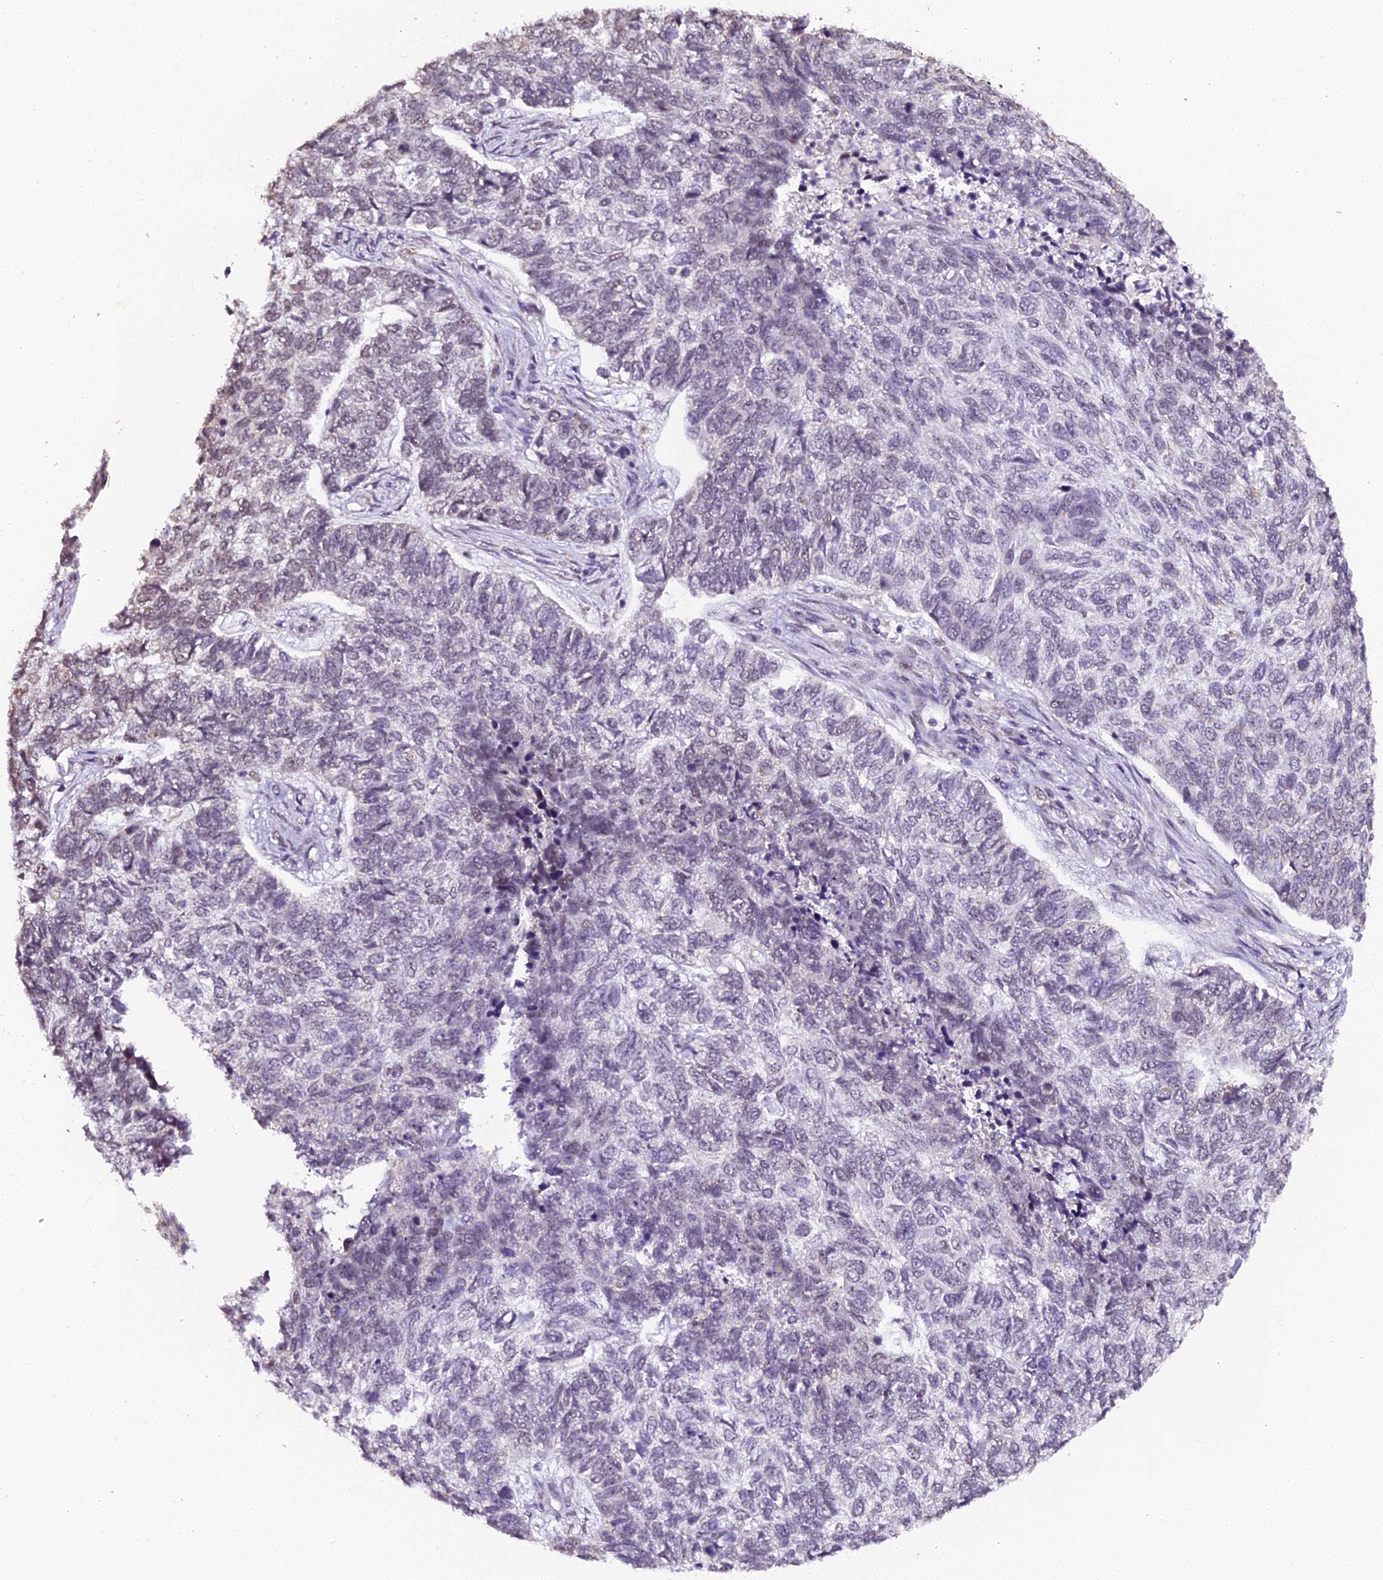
{"staining": {"intensity": "negative", "quantity": "none", "location": "none"}, "tissue": "skin cancer", "cell_type": "Tumor cells", "image_type": "cancer", "snomed": [{"axis": "morphology", "description": "Basal cell carcinoma"}, {"axis": "topography", "description": "Skin"}], "caption": "There is no significant staining in tumor cells of skin cancer (basal cell carcinoma).", "gene": "NCBP1", "patient": {"sex": "female", "age": 65}}